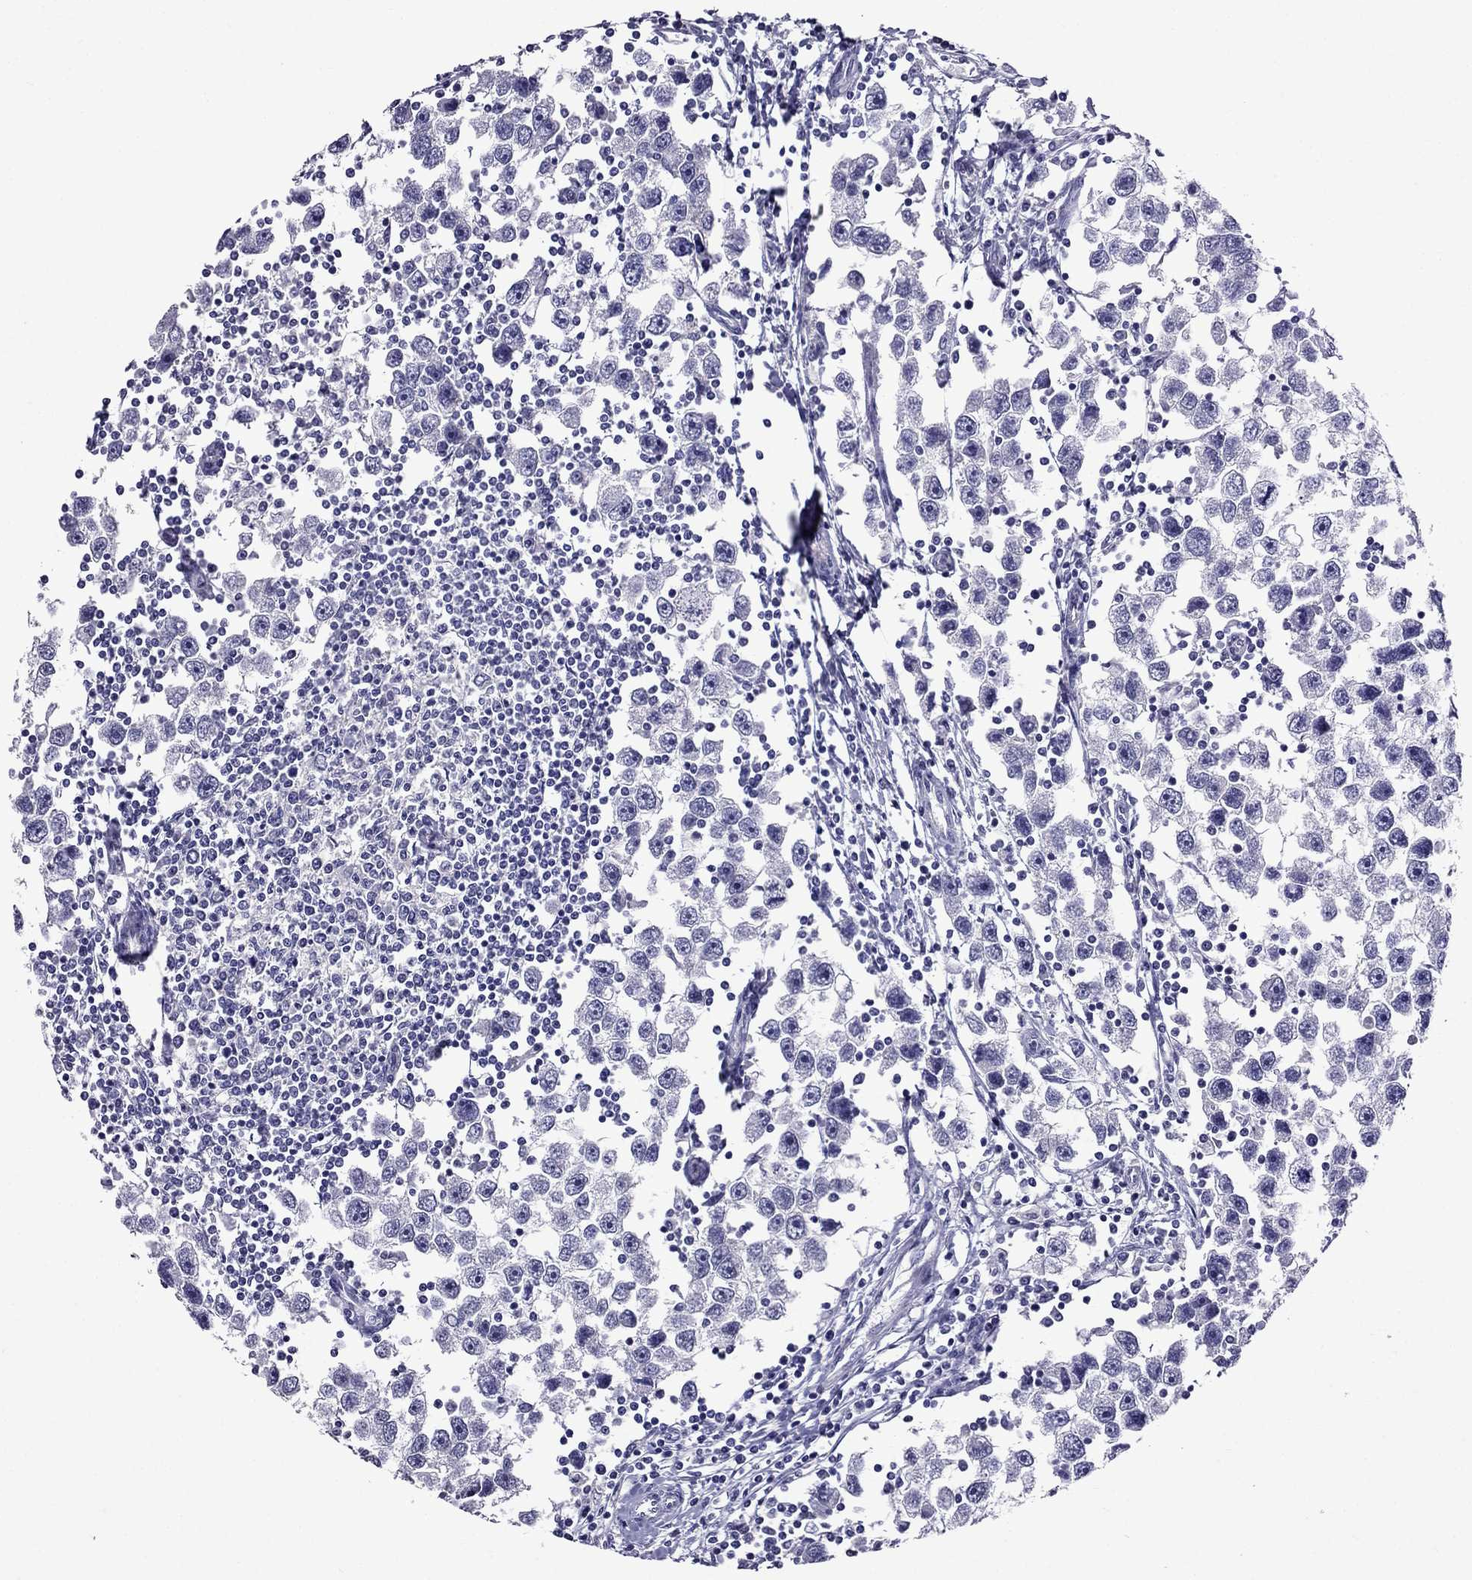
{"staining": {"intensity": "negative", "quantity": "none", "location": "none"}, "tissue": "testis cancer", "cell_type": "Tumor cells", "image_type": "cancer", "snomed": [{"axis": "morphology", "description": "Seminoma, NOS"}, {"axis": "topography", "description": "Testis"}], "caption": "Immunohistochemistry (IHC) of testis cancer (seminoma) shows no positivity in tumor cells.", "gene": "OXCT2", "patient": {"sex": "male", "age": 30}}